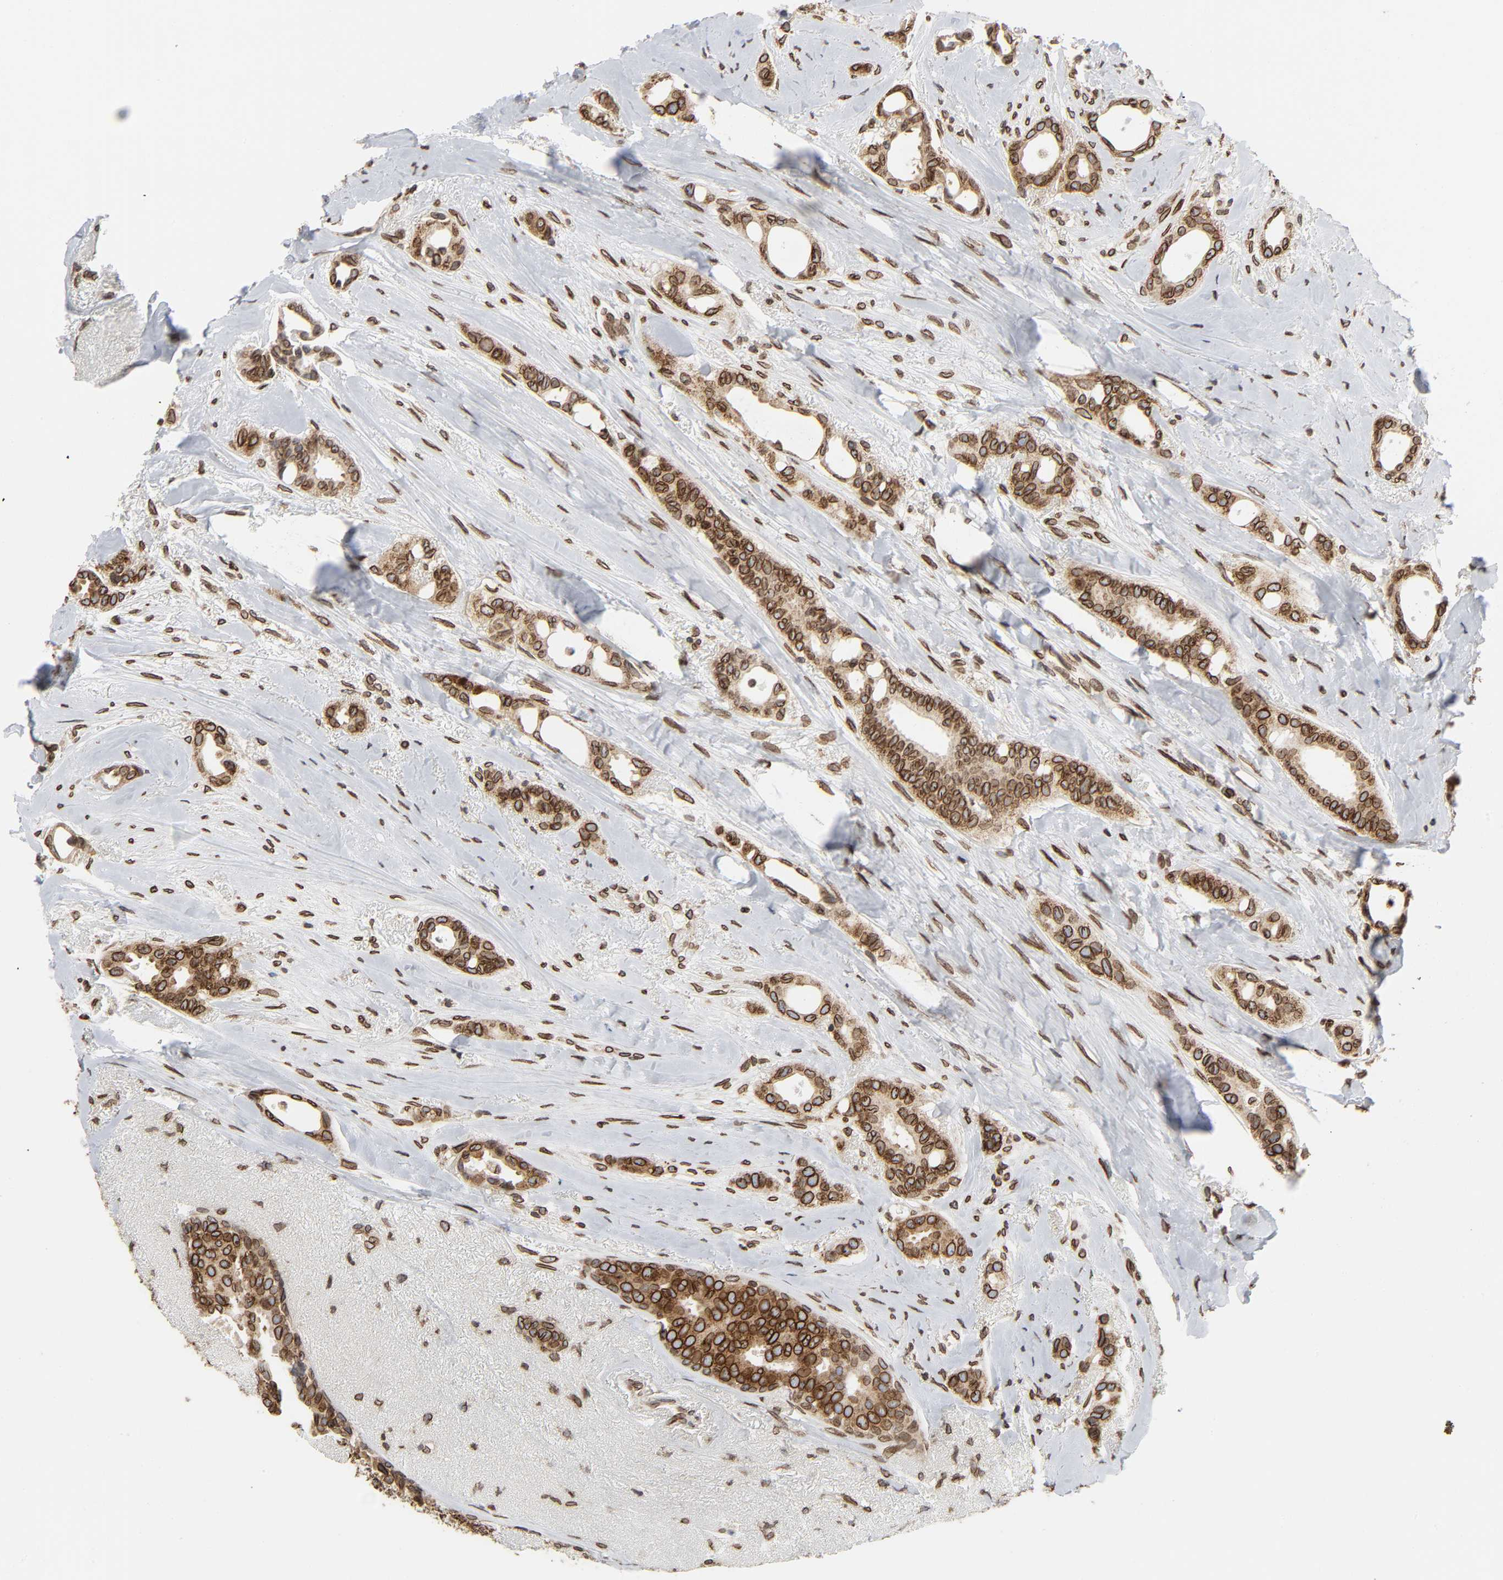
{"staining": {"intensity": "strong", "quantity": ">75%", "location": "cytoplasmic/membranous,nuclear"}, "tissue": "breast cancer", "cell_type": "Tumor cells", "image_type": "cancer", "snomed": [{"axis": "morphology", "description": "Duct carcinoma"}, {"axis": "topography", "description": "Breast"}], "caption": "Protein expression analysis of human breast cancer reveals strong cytoplasmic/membranous and nuclear positivity in about >75% of tumor cells.", "gene": "RANGAP1", "patient": {"sex": "female", "age": 54}}